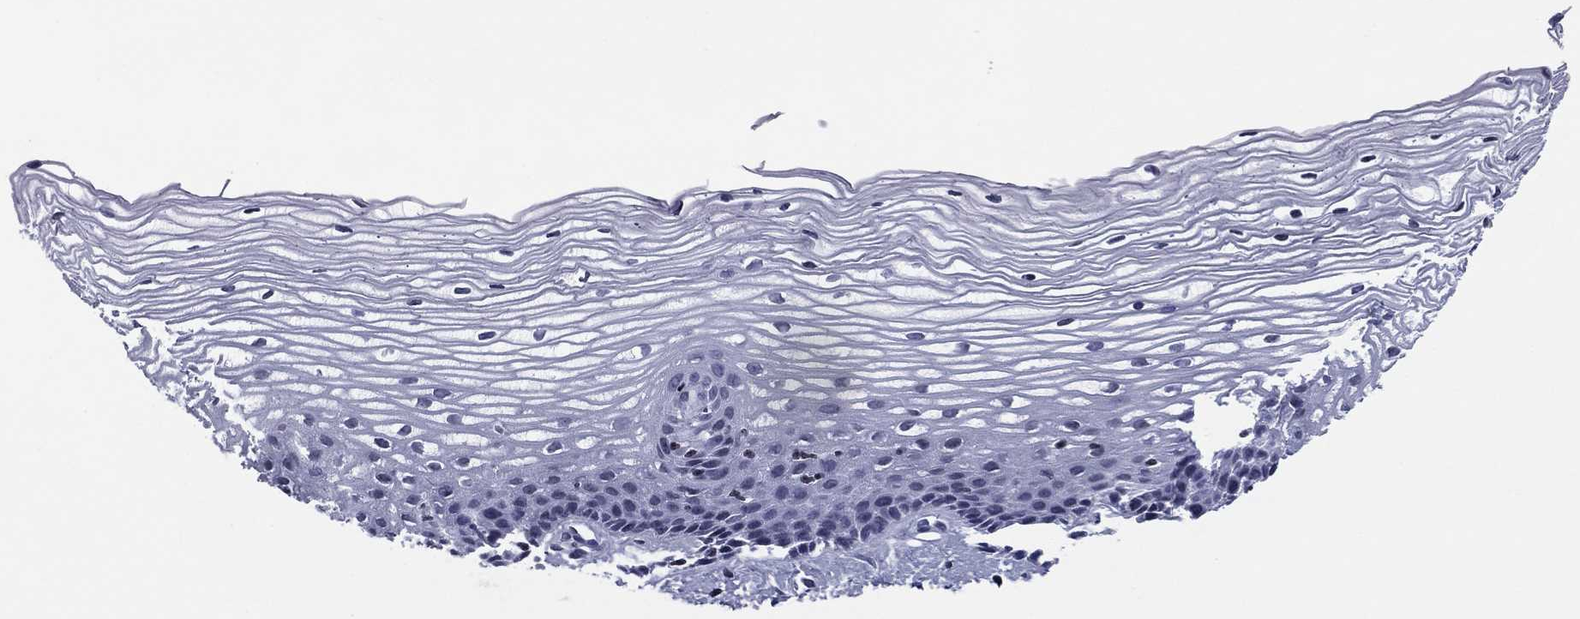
{"staining": {"intensity": "negative", "quantity": "none", "location": "none"}, "tissue": "cervix", "cell_type": "Glandular cells", "image_type": "normal", "snomed": [{"axis": "morphology", "description": "Normal tissue, NOS"}, {"axis": "topography", "description": "Cervix"}], "caption": "This is a histopathology image of immunohistochemistry staining of normal cervix, which shows no expression in glandular cells.", "gene": "CCDC144A", "patient": {"sex": "female", "age": 40}}